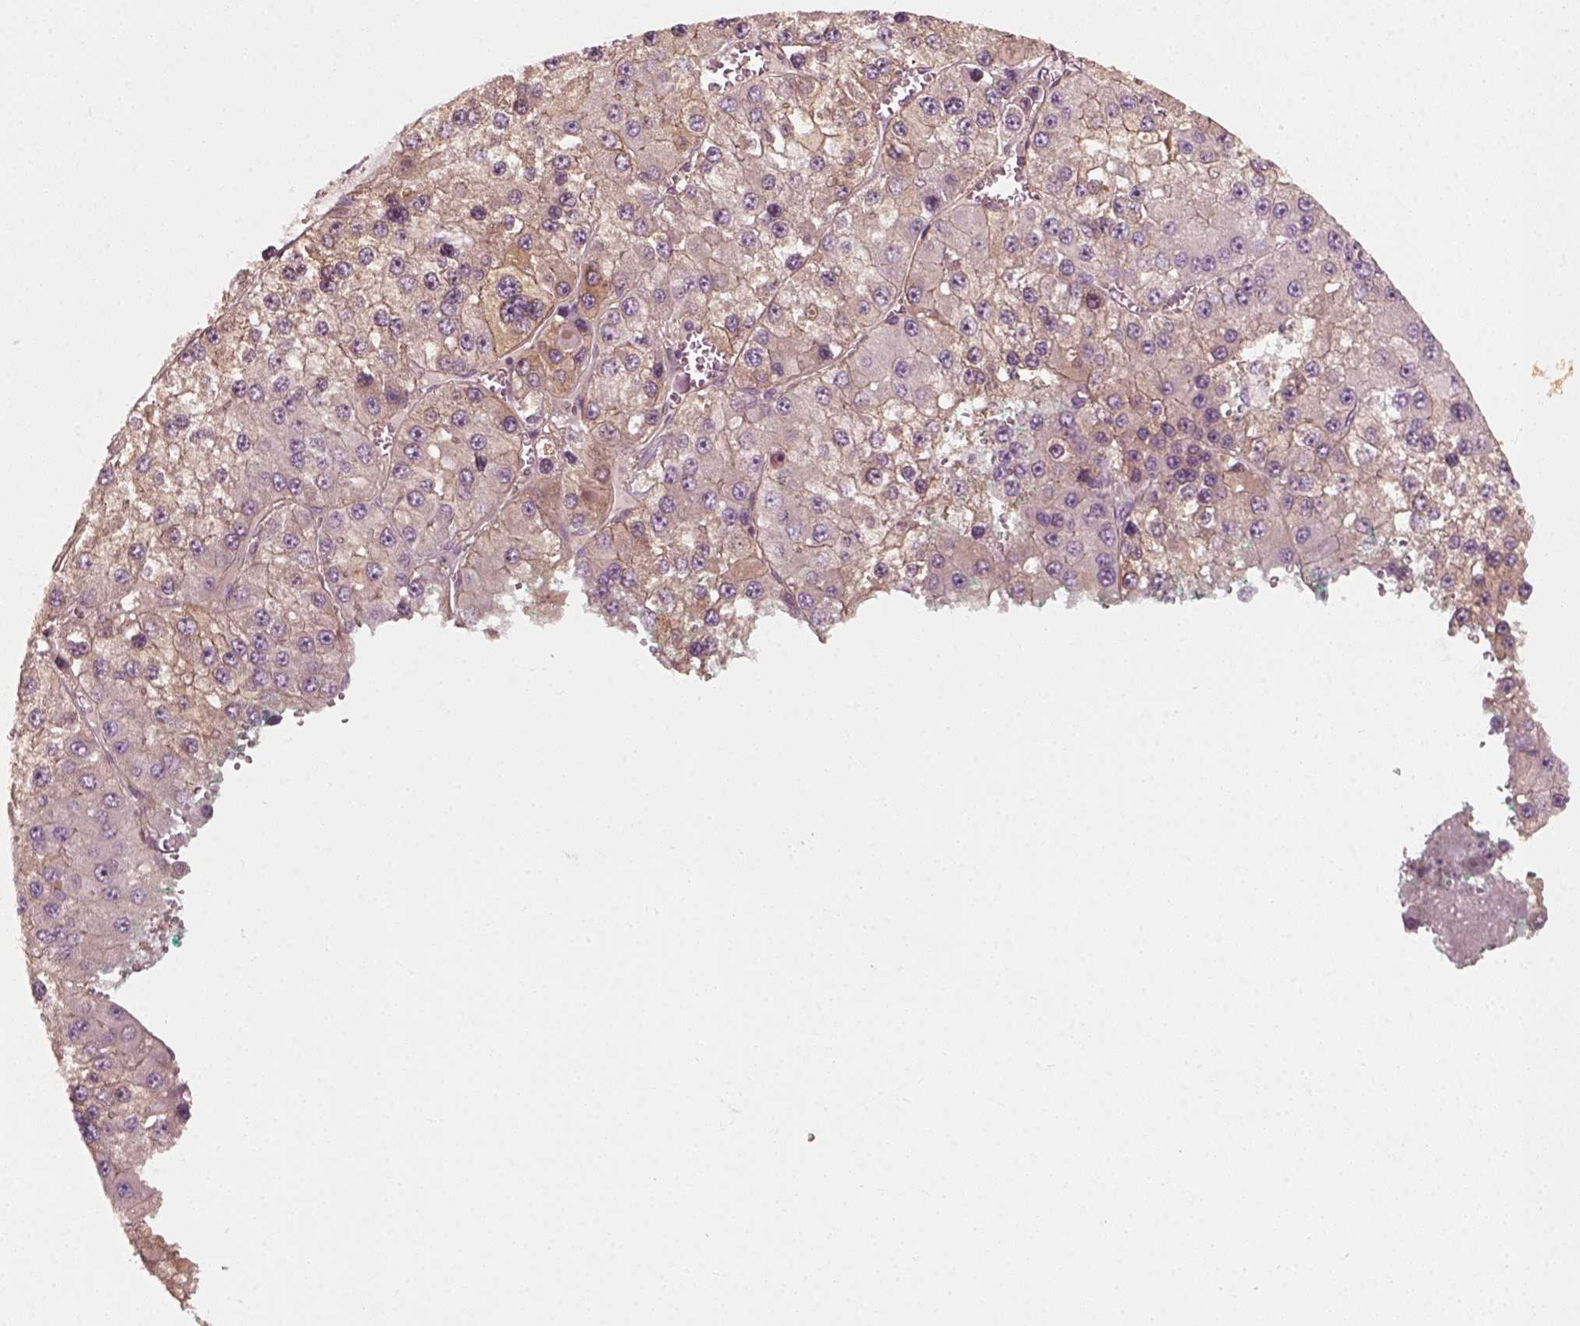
{"staining": {"intensity": "negative", "quantity": "none", "location": "none"}, "tissue": "liver cancer", "cell_type": "Tumor cells", "image_type": "cancer", "snomed": [{"axis": "morphology", "description": "Carcinoma, Hepatocellular, NOS"}, {"axis": "topography", "description": "Liver"}], "caption": "Liver hepatocellular carcinoma was stained to show a protein in brown. There is no significant positivity in tumor cells. (DAB IHC, high magnification).", "gene": "DNASE1L1", "patient": {"sex": "female", "age": 73}}